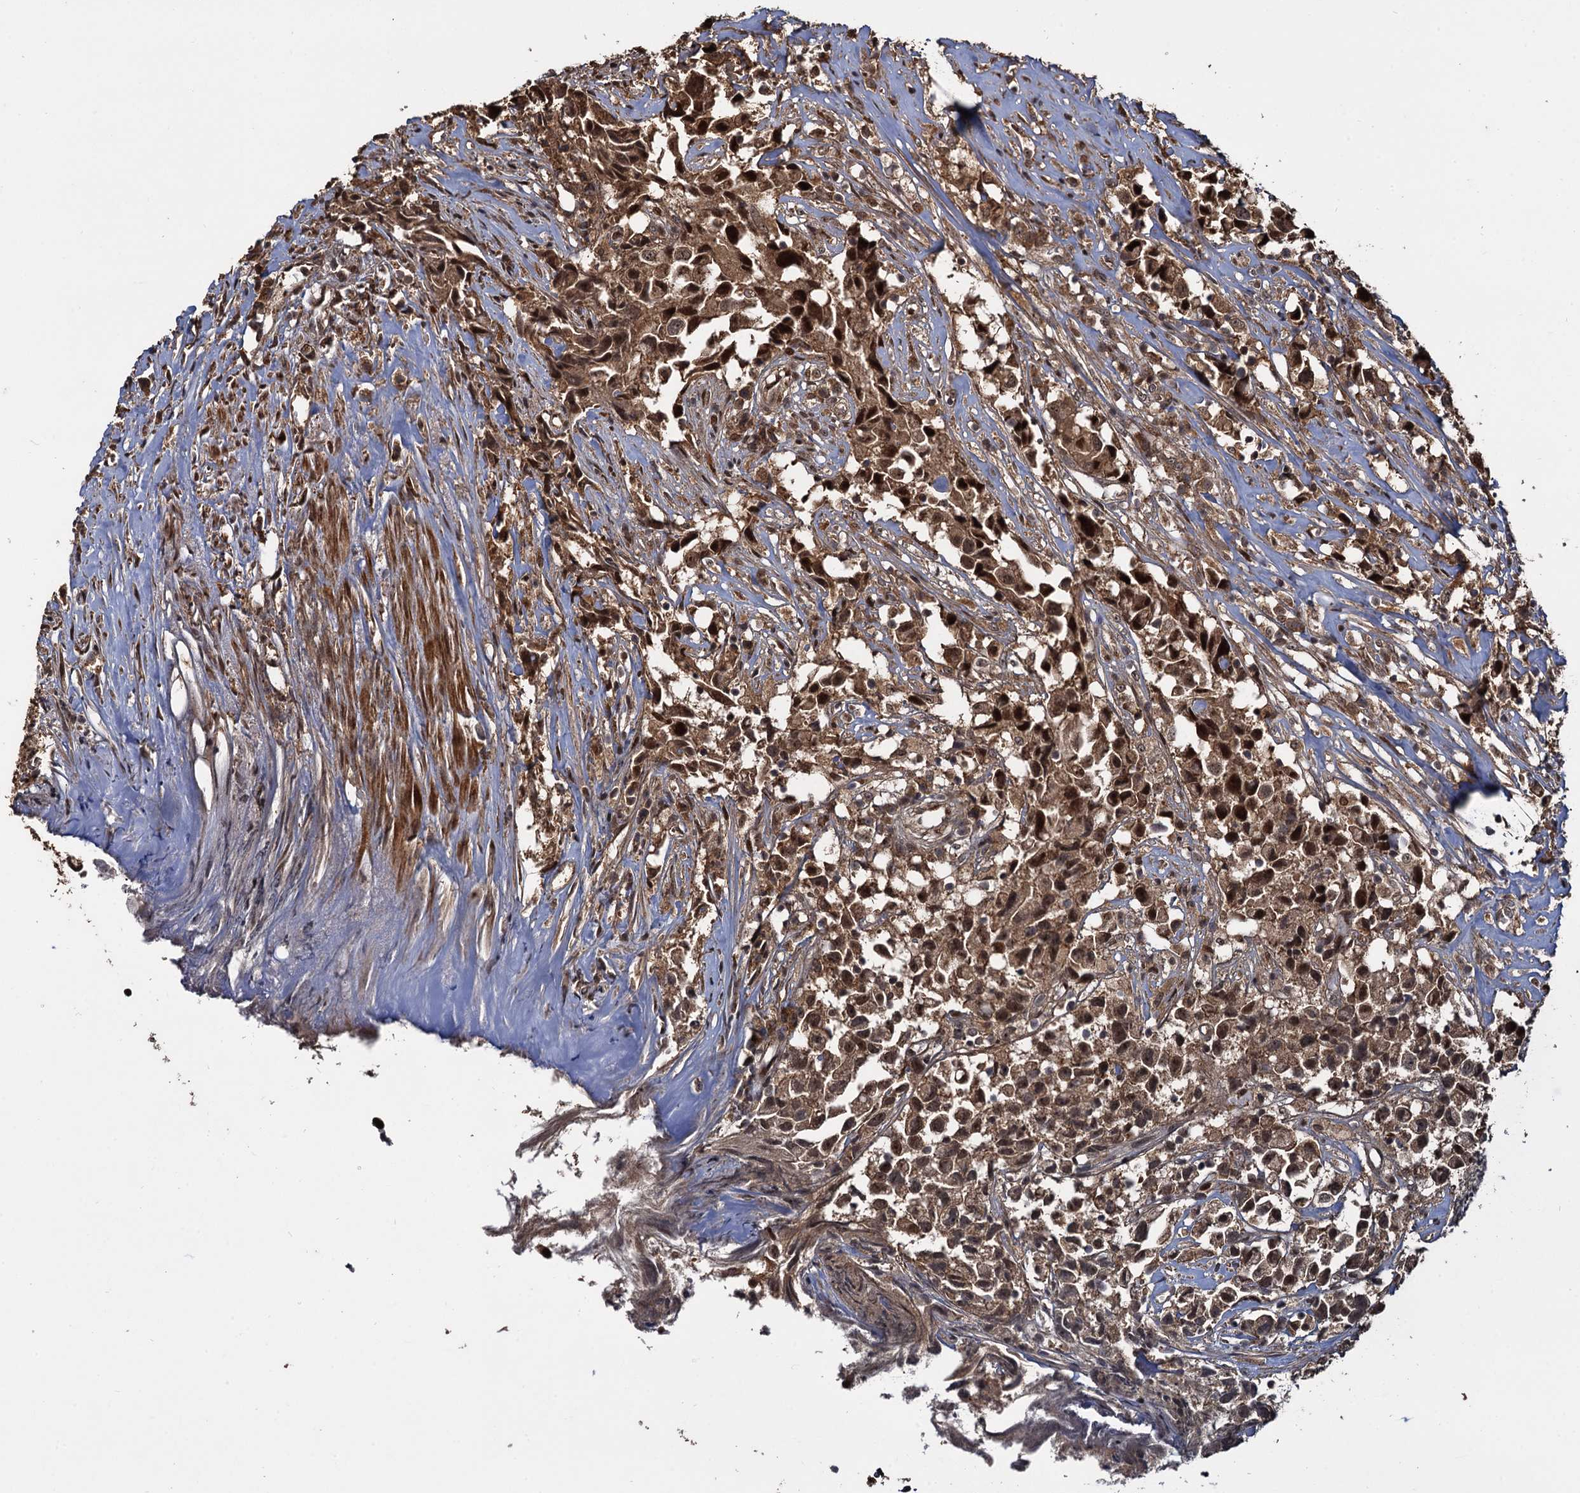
{"staining": {"intensity": "moderate", "quantity": ">75%", "location": "cytoplasmic/membranous,nuclear"}, "tissue": "urothelial cancer", "cell_type": "Tumor cells", "image_type": "cancer", "snomed": [{"axis": "morphology", "description": "Urothelial carcinoma, High grade"}, {"axis": "topography", "description": "Urinary bladder"}], "caption": "Immunohistochemical staining of human urothelial cancer shows medium levels of moderate cytoplasmic/membranous and nuclear protein staining in approximately >75% of tumor cells.", "gene": "CEP192", "patient": {"sex": "female", "age": 75}}